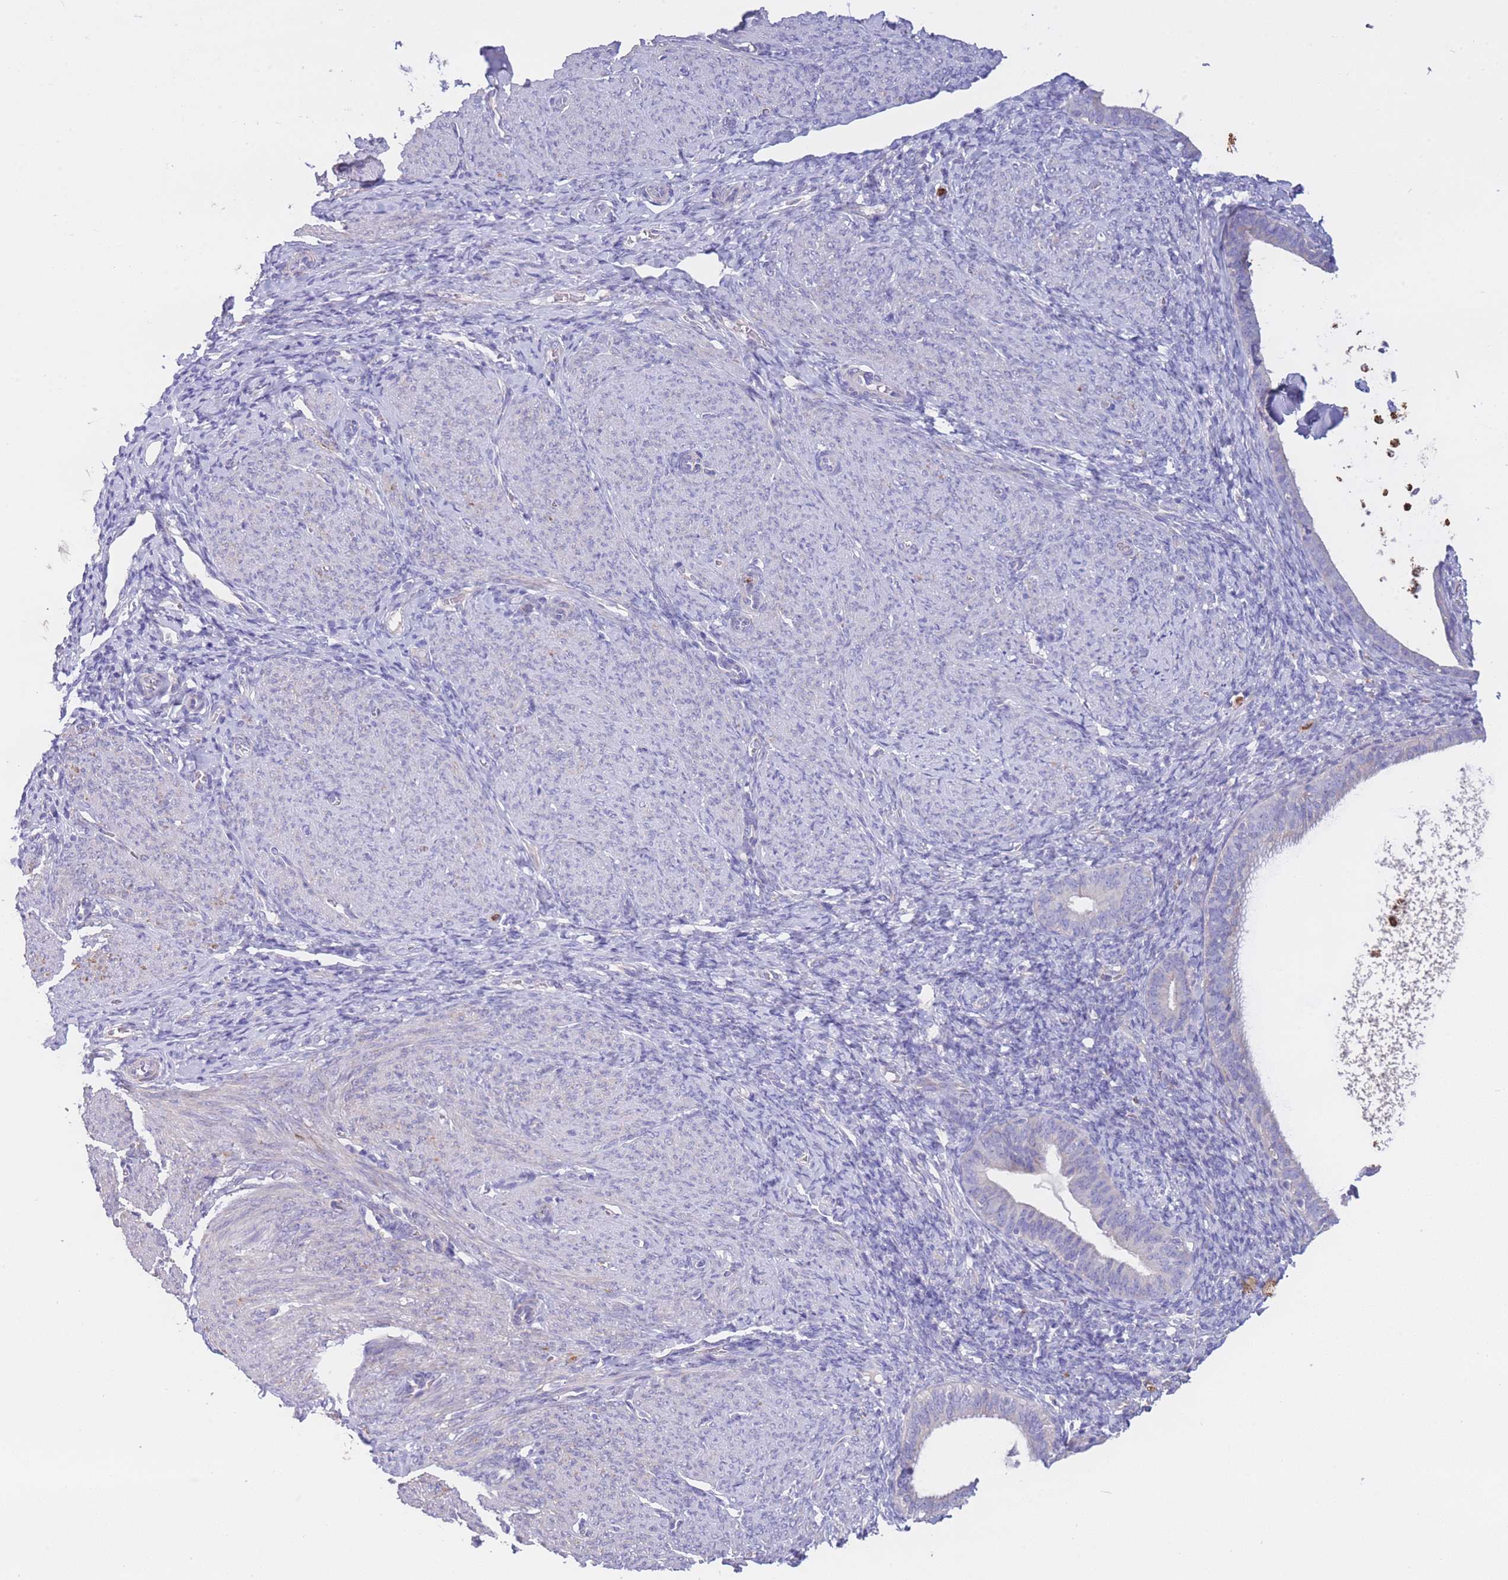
{"staining": {"intensity": "negative", "quantity": "none", "location": "none"}, "tissue": "endometrium", "cell_type": "Cells in endometrial stroma", "image_type": "normal", "snomed": [{"axis": "morphology", "description": "Normal tissue, NOS"}, {"axis": "topography", "description": "Endometrium"}], "caption": "Immunohistochemistry image of unremarkable human endometrium stained for a protein (brown), which reveals no positivity in cells in endometrial stroma.", "gene": "CENPM", "patient": {"sex": "female", "age": 65}}